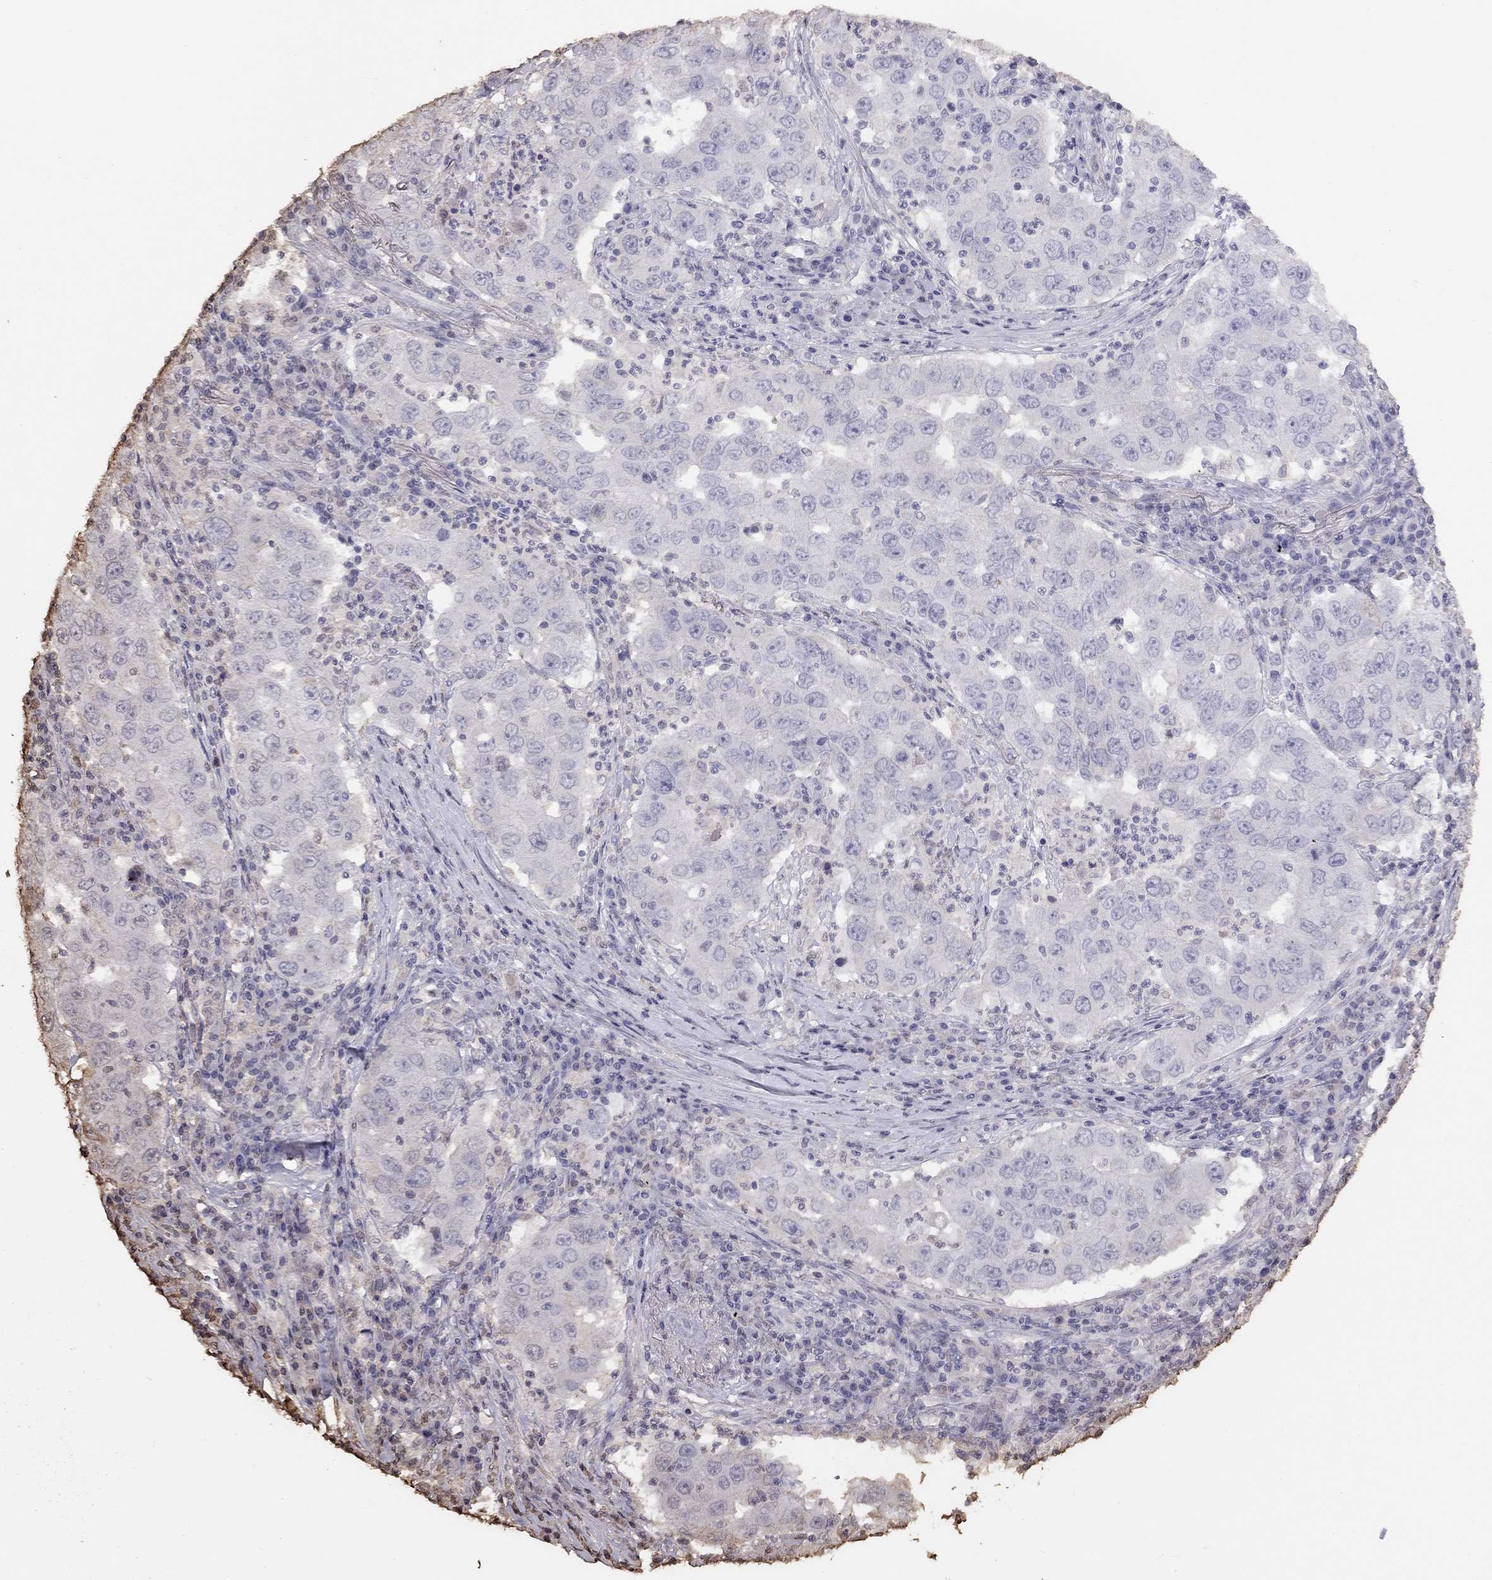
{"staining": {"intensity": "negative", "quantity": "none", "location": "none"}, "tissue": "lung cancer", "cell_type": "Tumor cells", "image_type": "cancer", "snomed": [{"axis": "morphology", "description": "Adenocarcinoma, NOS"}, {"axis": "topography", "description": "Lung"}], "caption": "This is an immunohistochemistry photomicrograph of human lung cancer (adenocarcinoma). There is no expression in tumor cells.", "gene": "SUN3", "patient": {"sex": "male", "age": 73}}